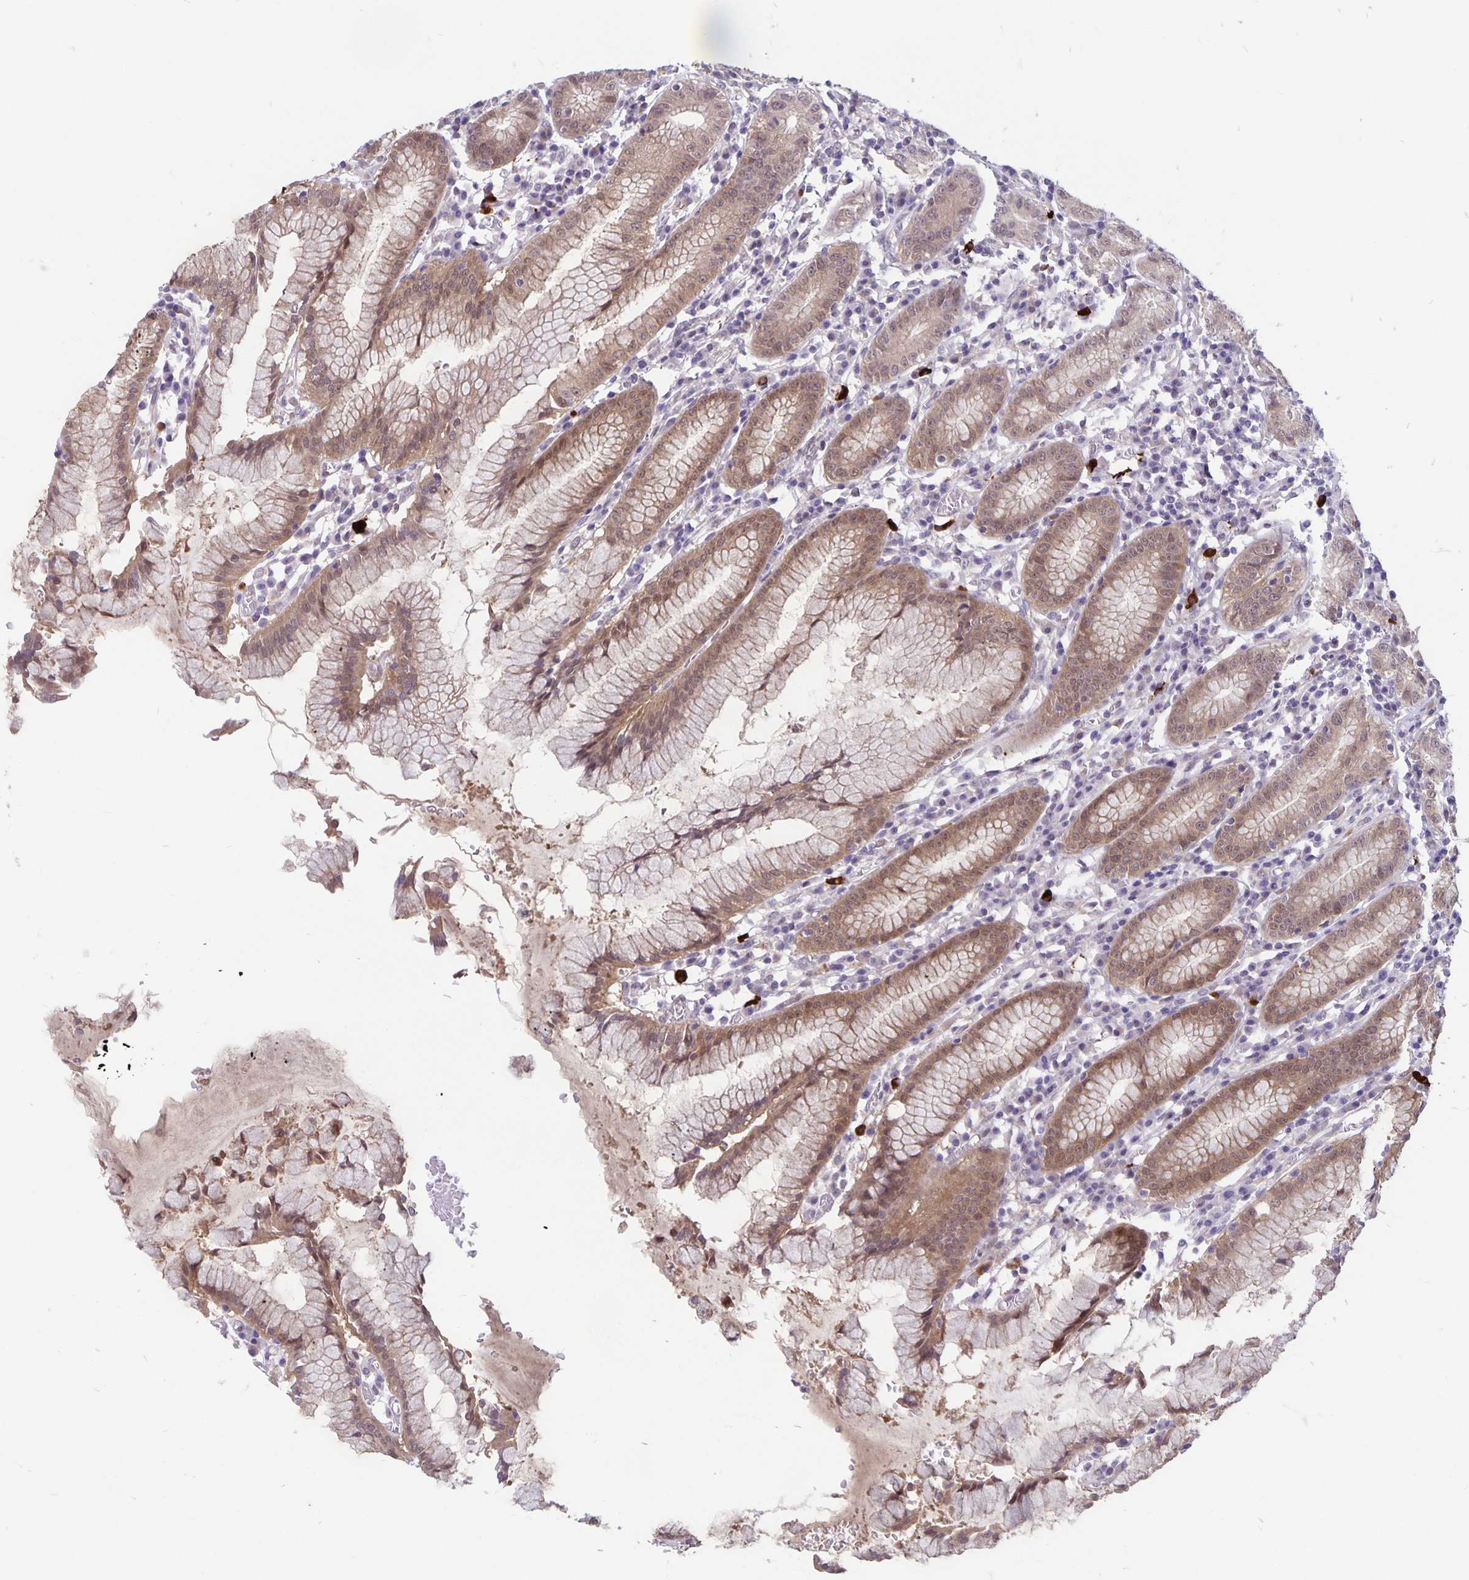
{"staining": {"intensity": "moderate", "quantity": "25%-75%", "location": "cytoplasmic/membranous"}, "tissue": "stomach", "cell_type": "Glandular cells", "image_type": "normal", "snomed": [{"axis": "morphology", "description": "Normal tissue, NOS"}, {"axis": "topography", "description": "Stomach"}], "caption": "Protein staining of benign stomach shows moderate cytoplasmic/membranous positivity in about 25%-75% of glandular cells.", "gene": "TAX1BP3", "patient": {"sex": "male", "age": 55}}